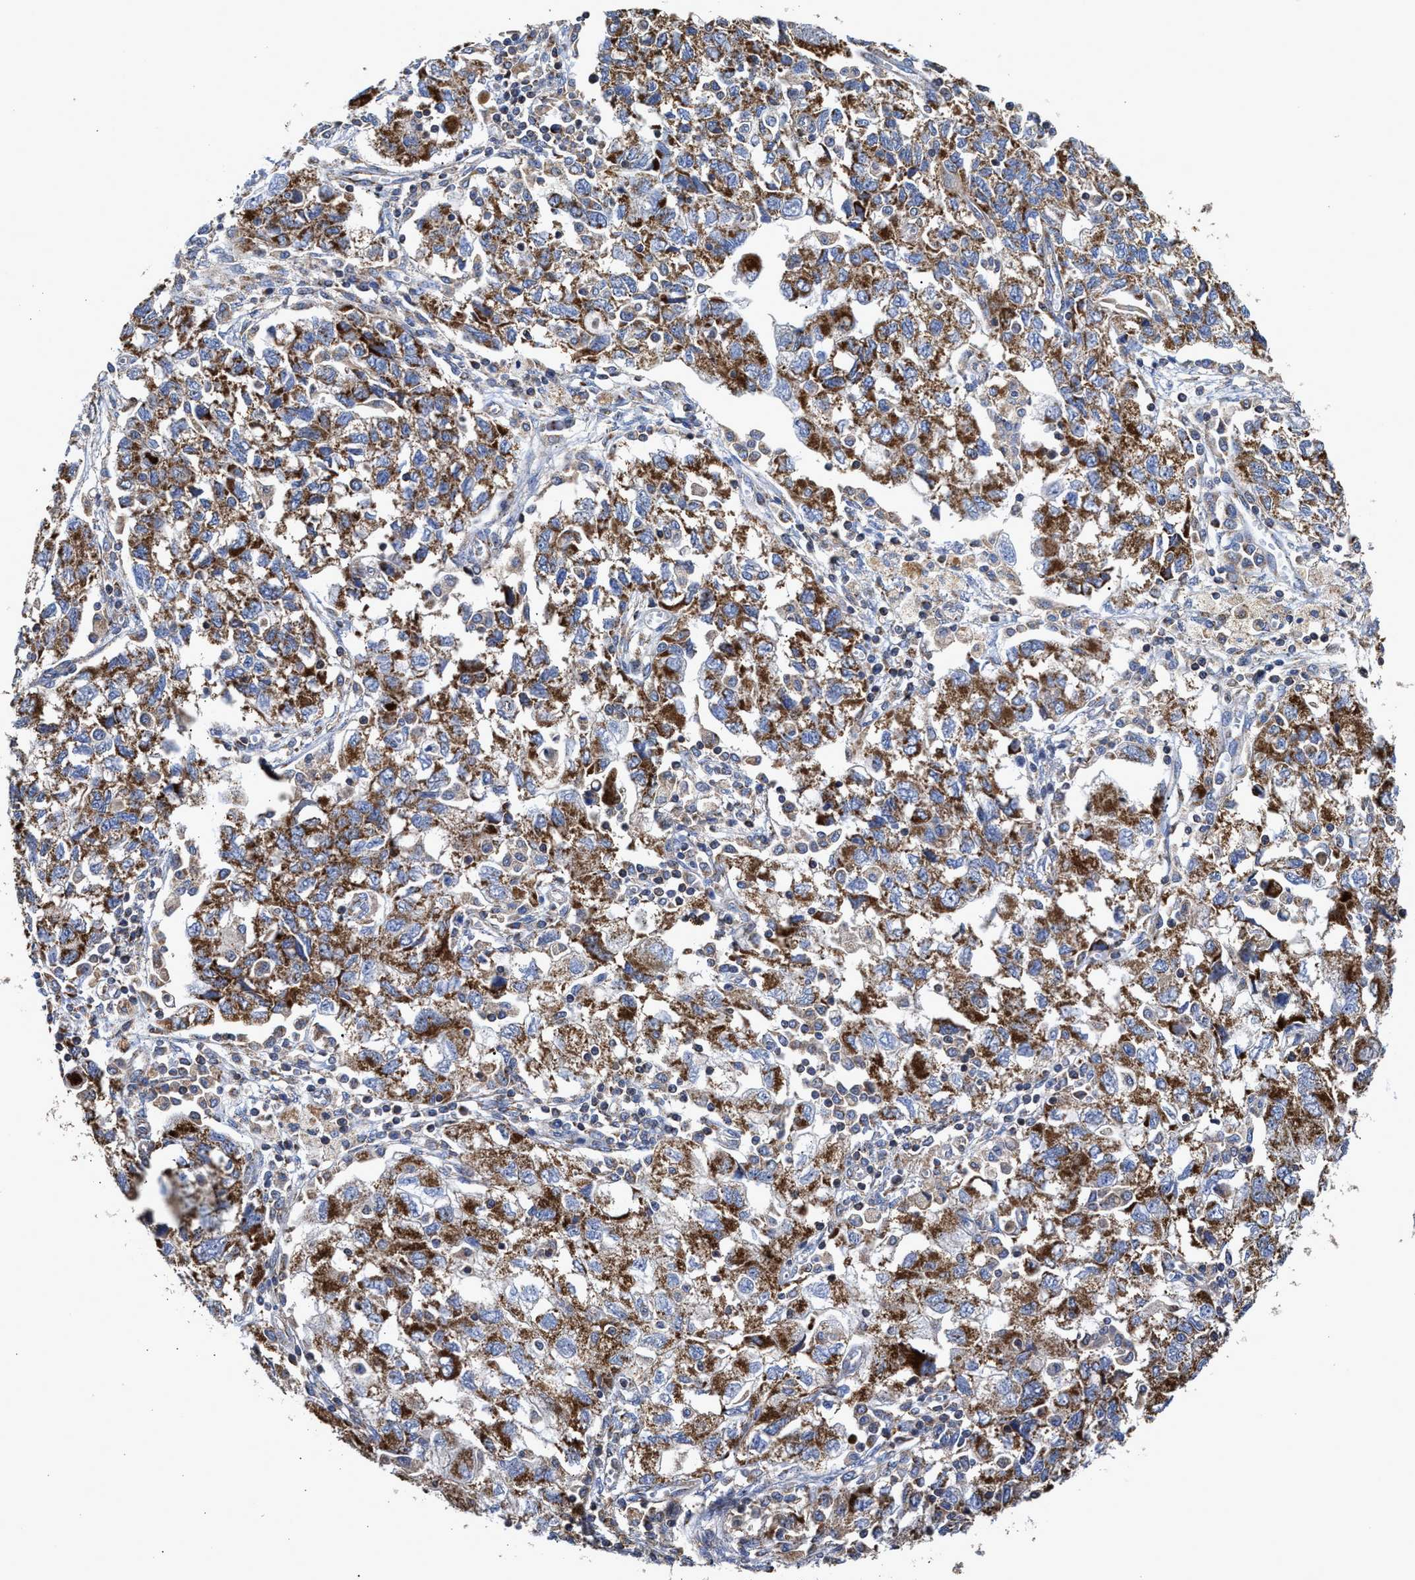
{"staining": {"intensity": "moderate", "quantity": ">75%", "location": "cytoplasmic/membranous"}, "tissue": "ovarian cancer", "cell_type": "Tumor cells", "image_type": "cancer", "snomed": [{"axis": "morphology", "description": "Carcinoma, NOS"}, {"axis": "morphology", "description": "Cystadenocarcinoma, serous, NOS"}, {"axis": "topography", "description": "Ovary"}], "caption": "This micrograph shows ovarian carcinoma stained with immunohistochemistry to label a protein in brown. The cytoplasmic/membranous of tumor cells show moderate positivity for the protein. Nuclei are counter-stained blue.", "gene": "MECR", "patient": {"sex": "female", "age": 69}}